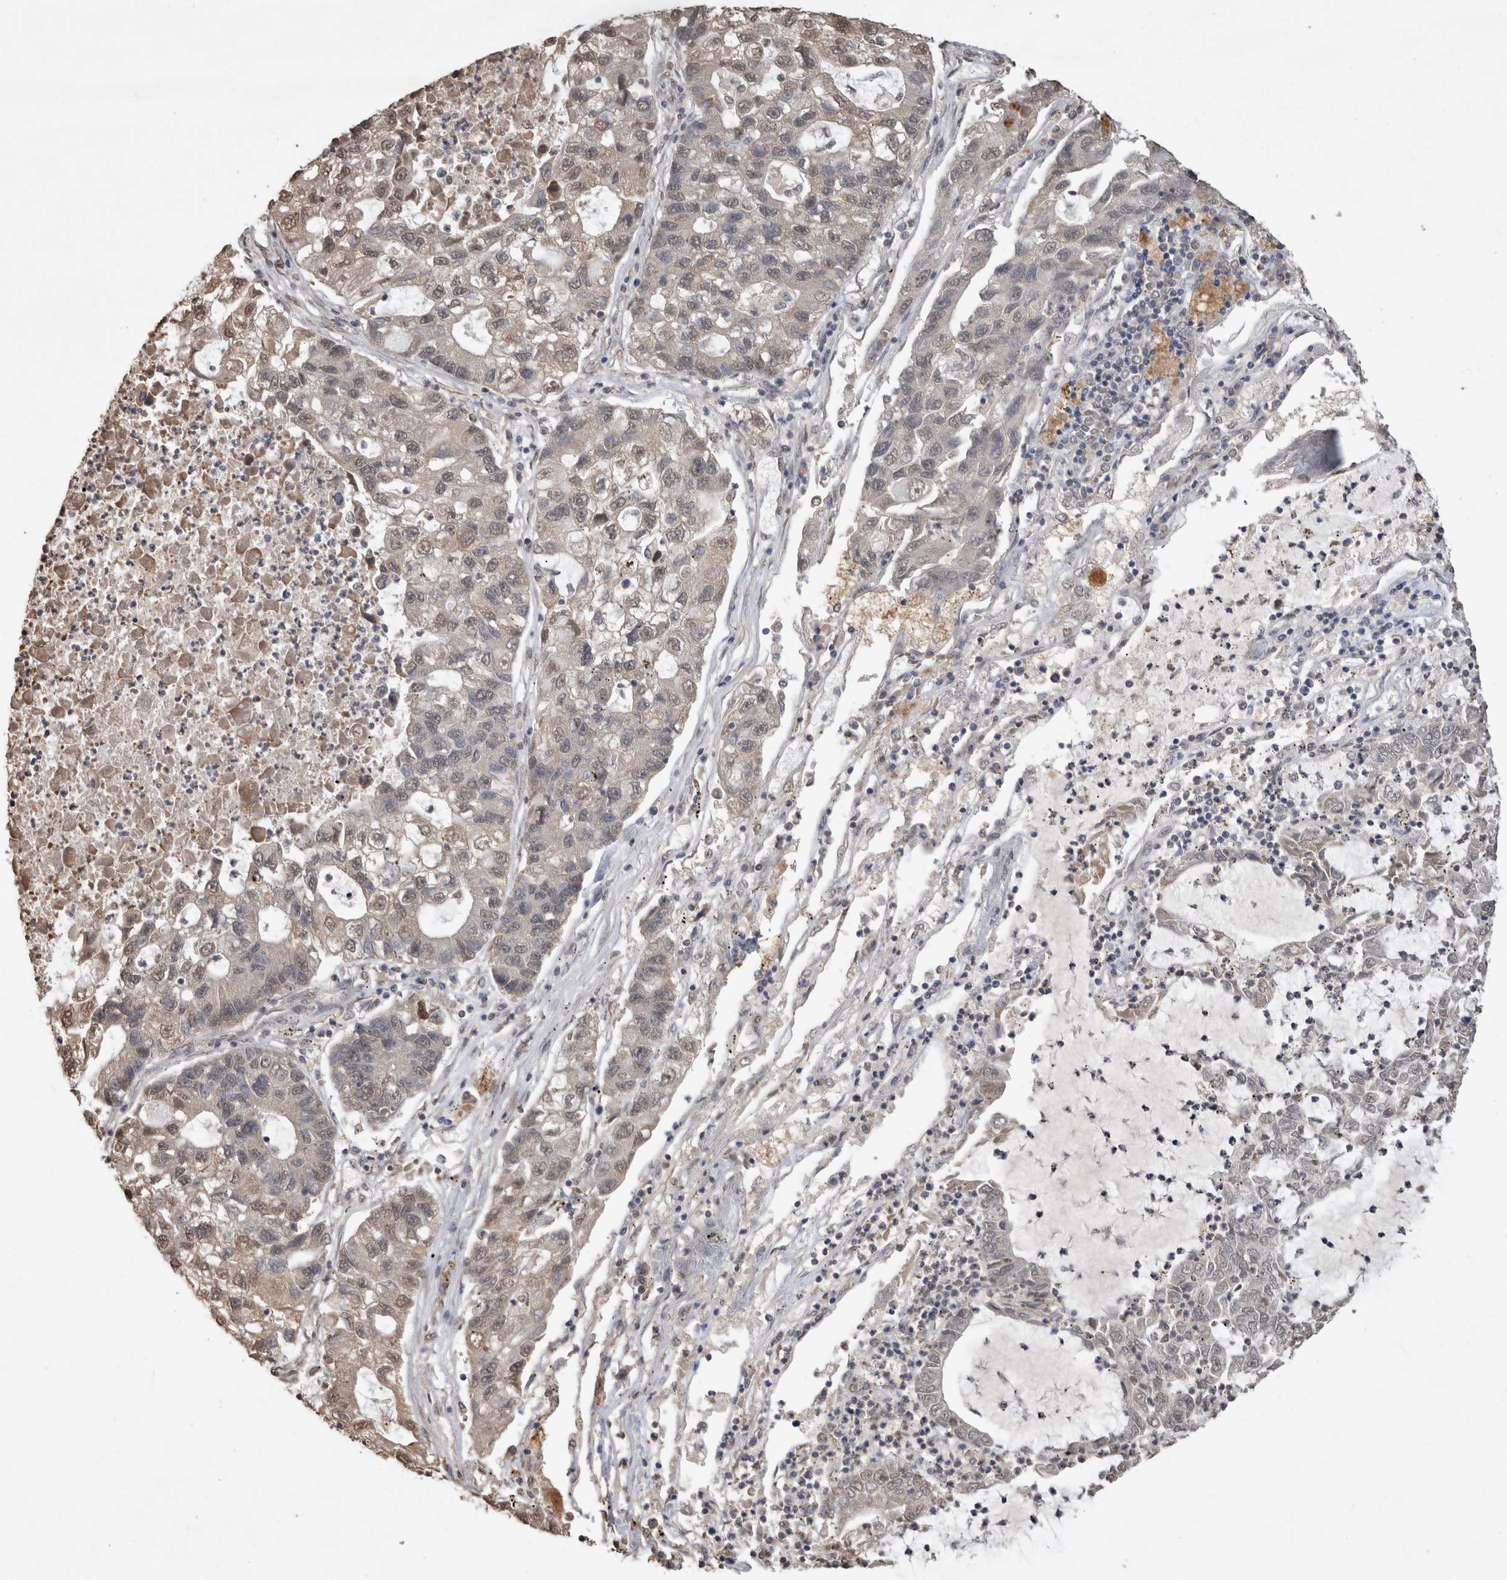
{"staining": {"intensity": "weak", "quantity": "25%-75%", "location": "nuclear"}, "tissue": "lung cancer", "cell_type": "Tumor cells", "image_type": "cancer", "snomed": [{"axis": "morphology", "description": "Adenocarcinoma, NOS"}, {"axis": "topography", "description": "Lung"}], "caption": "DAB (3,3'-diaminobenzidine) immunohistochemical staining of lung cancer (adenocarcinoma) exhibits weak nuclear protein staining in about 25%-75% of tumor cells. The protein is shown in brown color, while the nuclei are stained blue.", "gene": "MLX", "patient": {"sex": "female", "age": 51}}